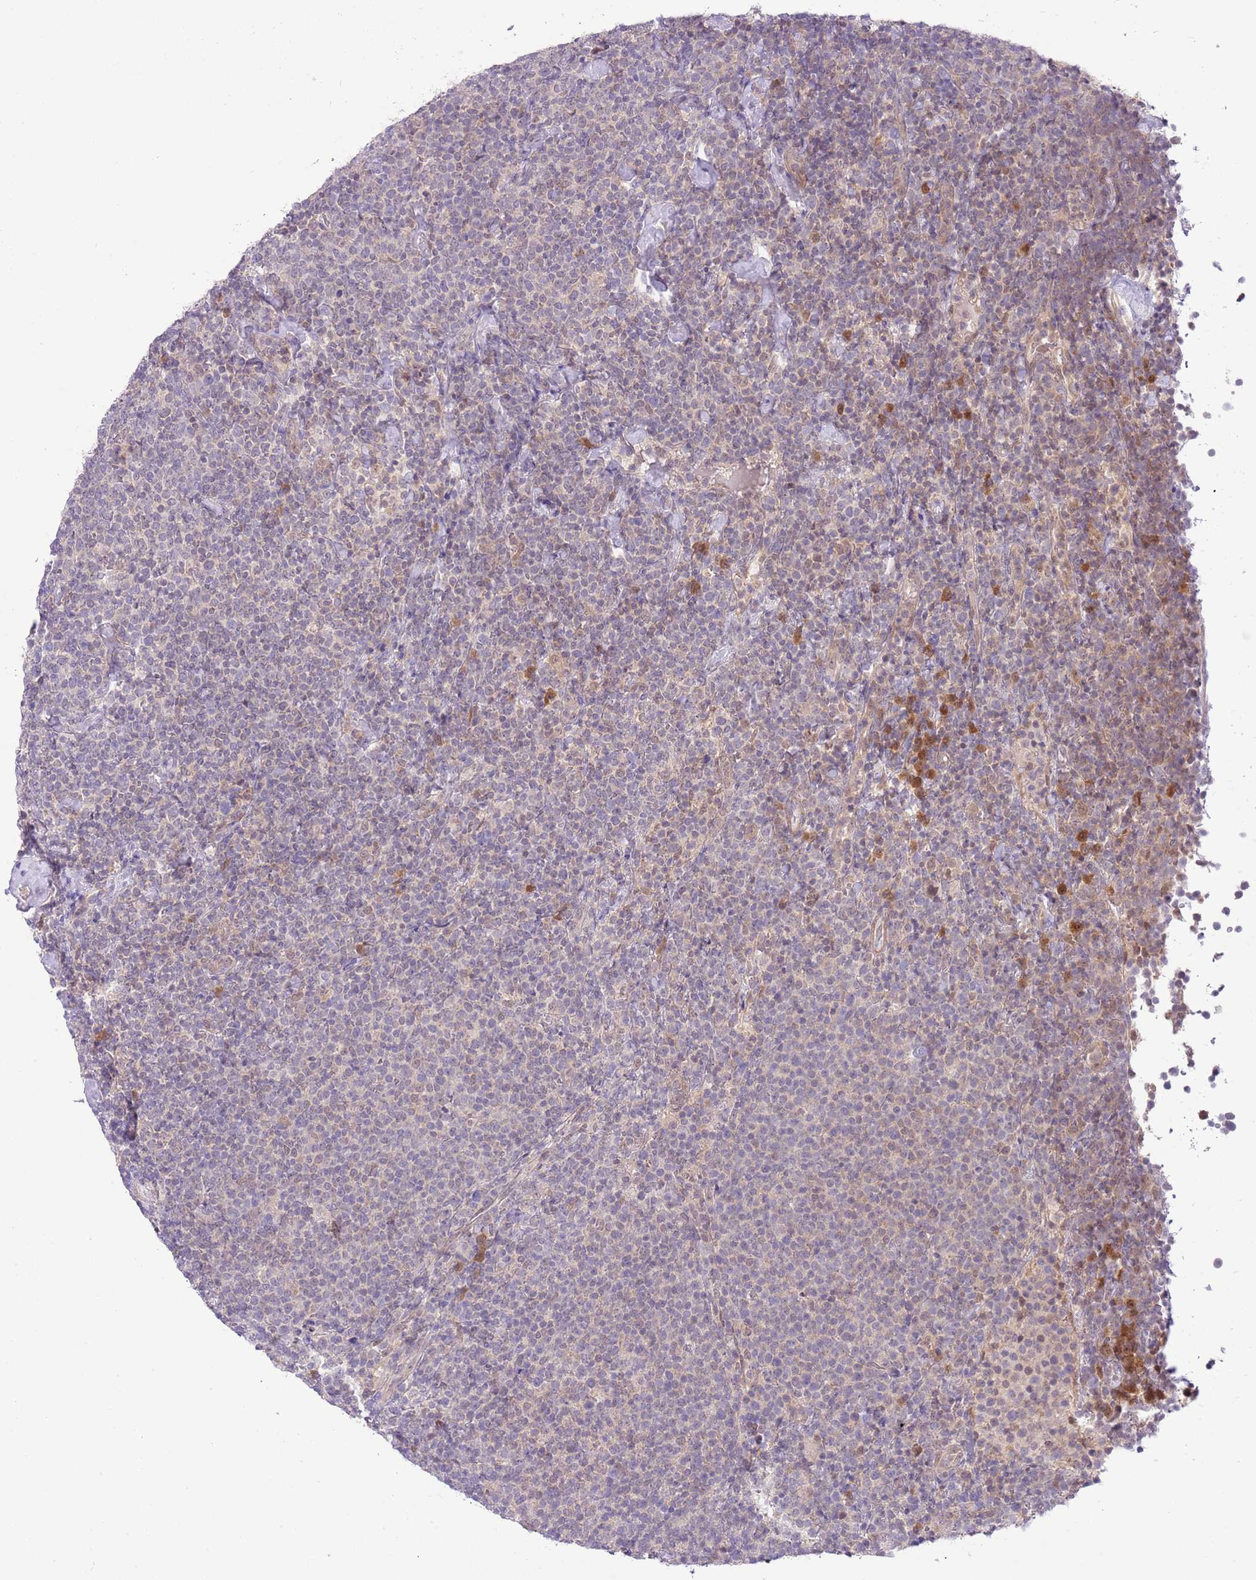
{"staining": {"intensity": "negative", "quantity": "none", "location": "none"}, "tissue": "lymphoma", "cell_type": "Tumor cells", "image_type": "cancer", "snomed": [{"axis": "morphology", "description": "Malignant lymphoma, non-Hodgkin's type, High grade"}, {"axis": "topography", "description": "Lymph node"}], "caption": "Image shows no significant protein staining in tumor cells of high-grade malignant lymphoma, non-Hodgkin's type.", "gene": "GALK2", "patient": {"sex": "male", "age": 61}}